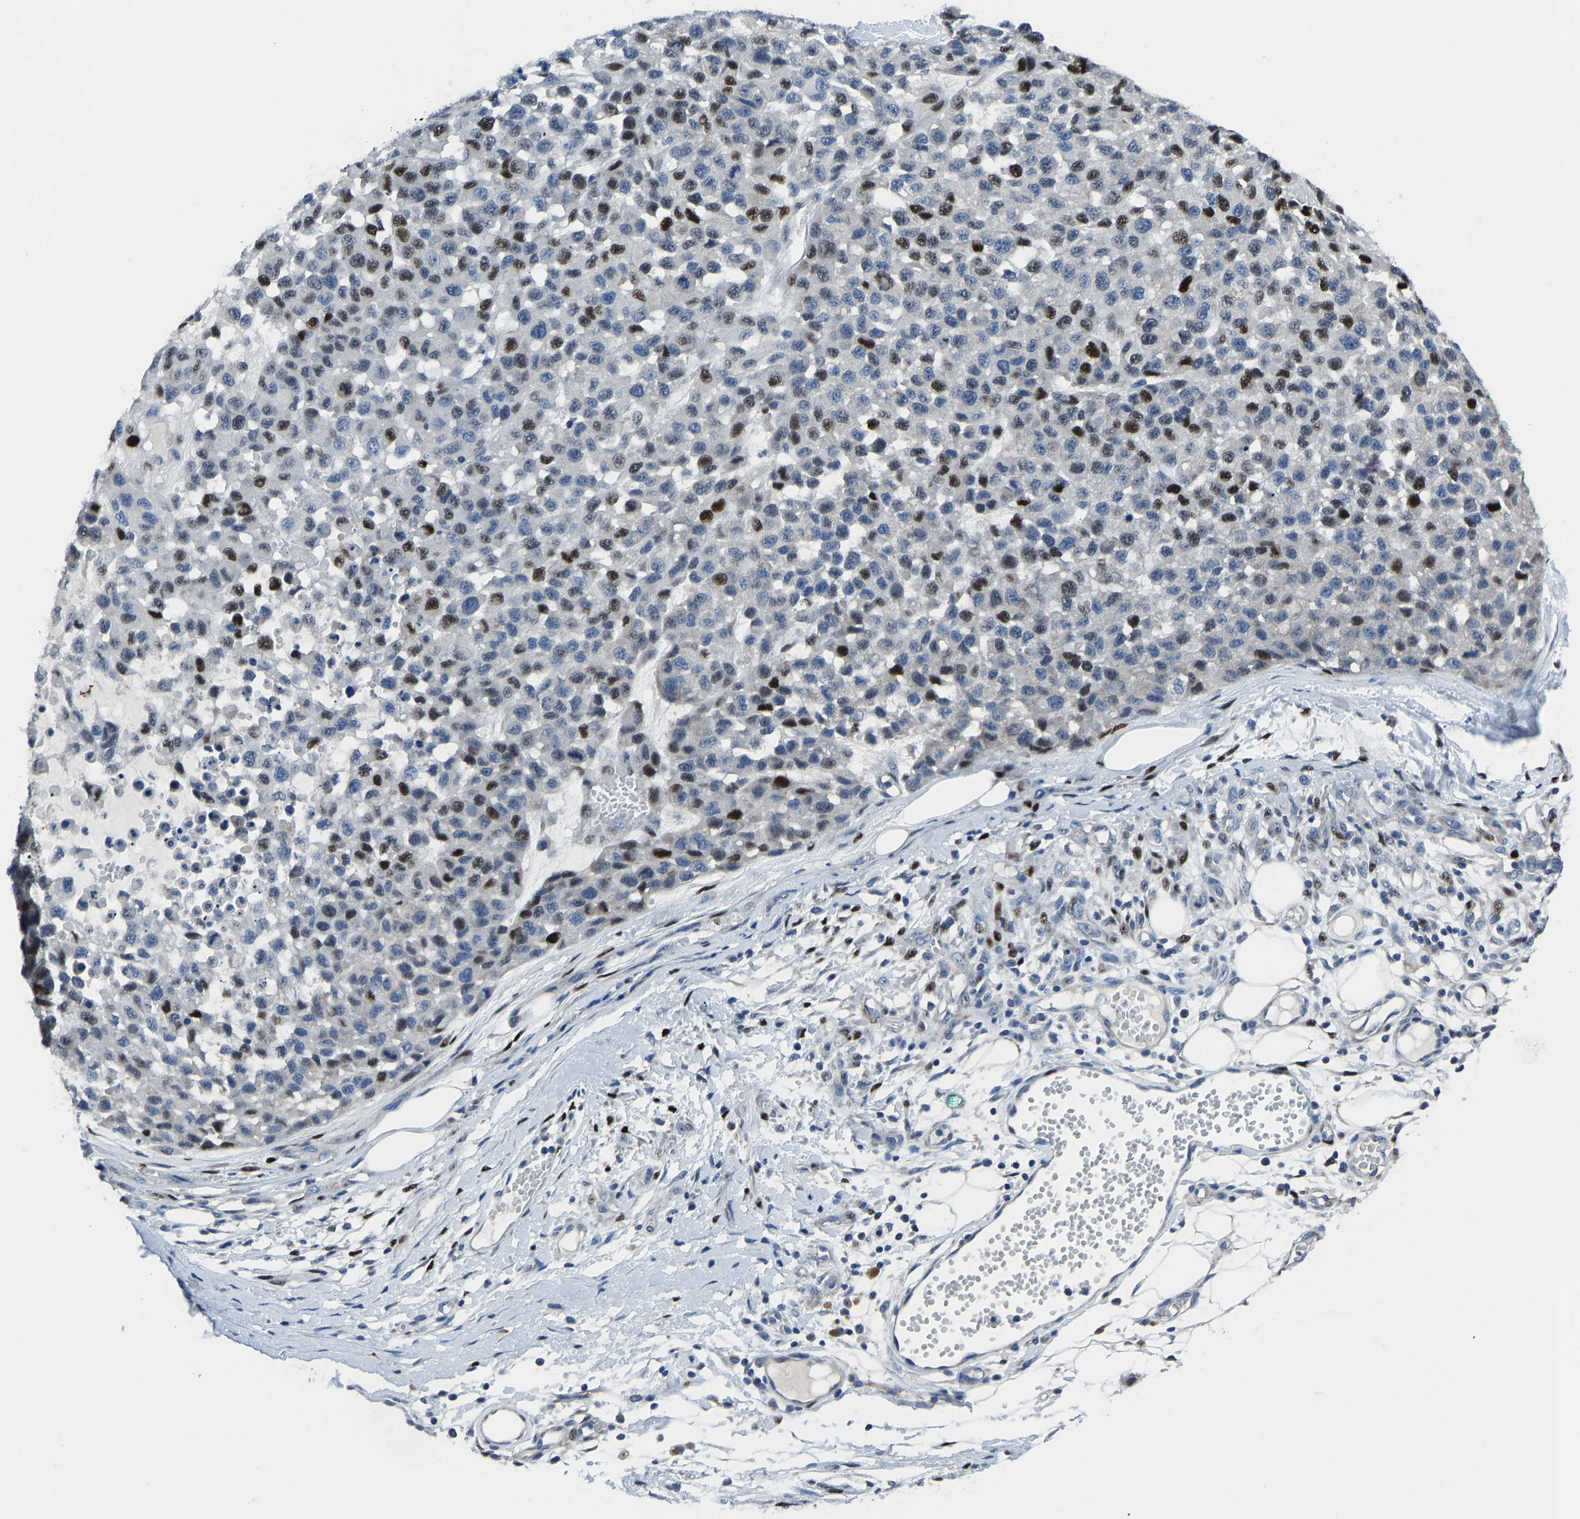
{"staining": {"intensity": "moderate", "quantity": "25%-75%", "location": "nuclear"}, "tissue": "melanoma", "cell_type": "Tumor cells", "image_type": "cancer", "snomed": [{"axis": "morphology", "description": "Malignant melanoma, NOS"}, {"axis": "topography", "description": "Skin"}], "caption": "Tumor cells reveal moderate nuclear positivity in approximately 25%-75% of cells in malignant melanoma.", "gene": "EGR1", "patient": {"sex": "male", "age": 62}}